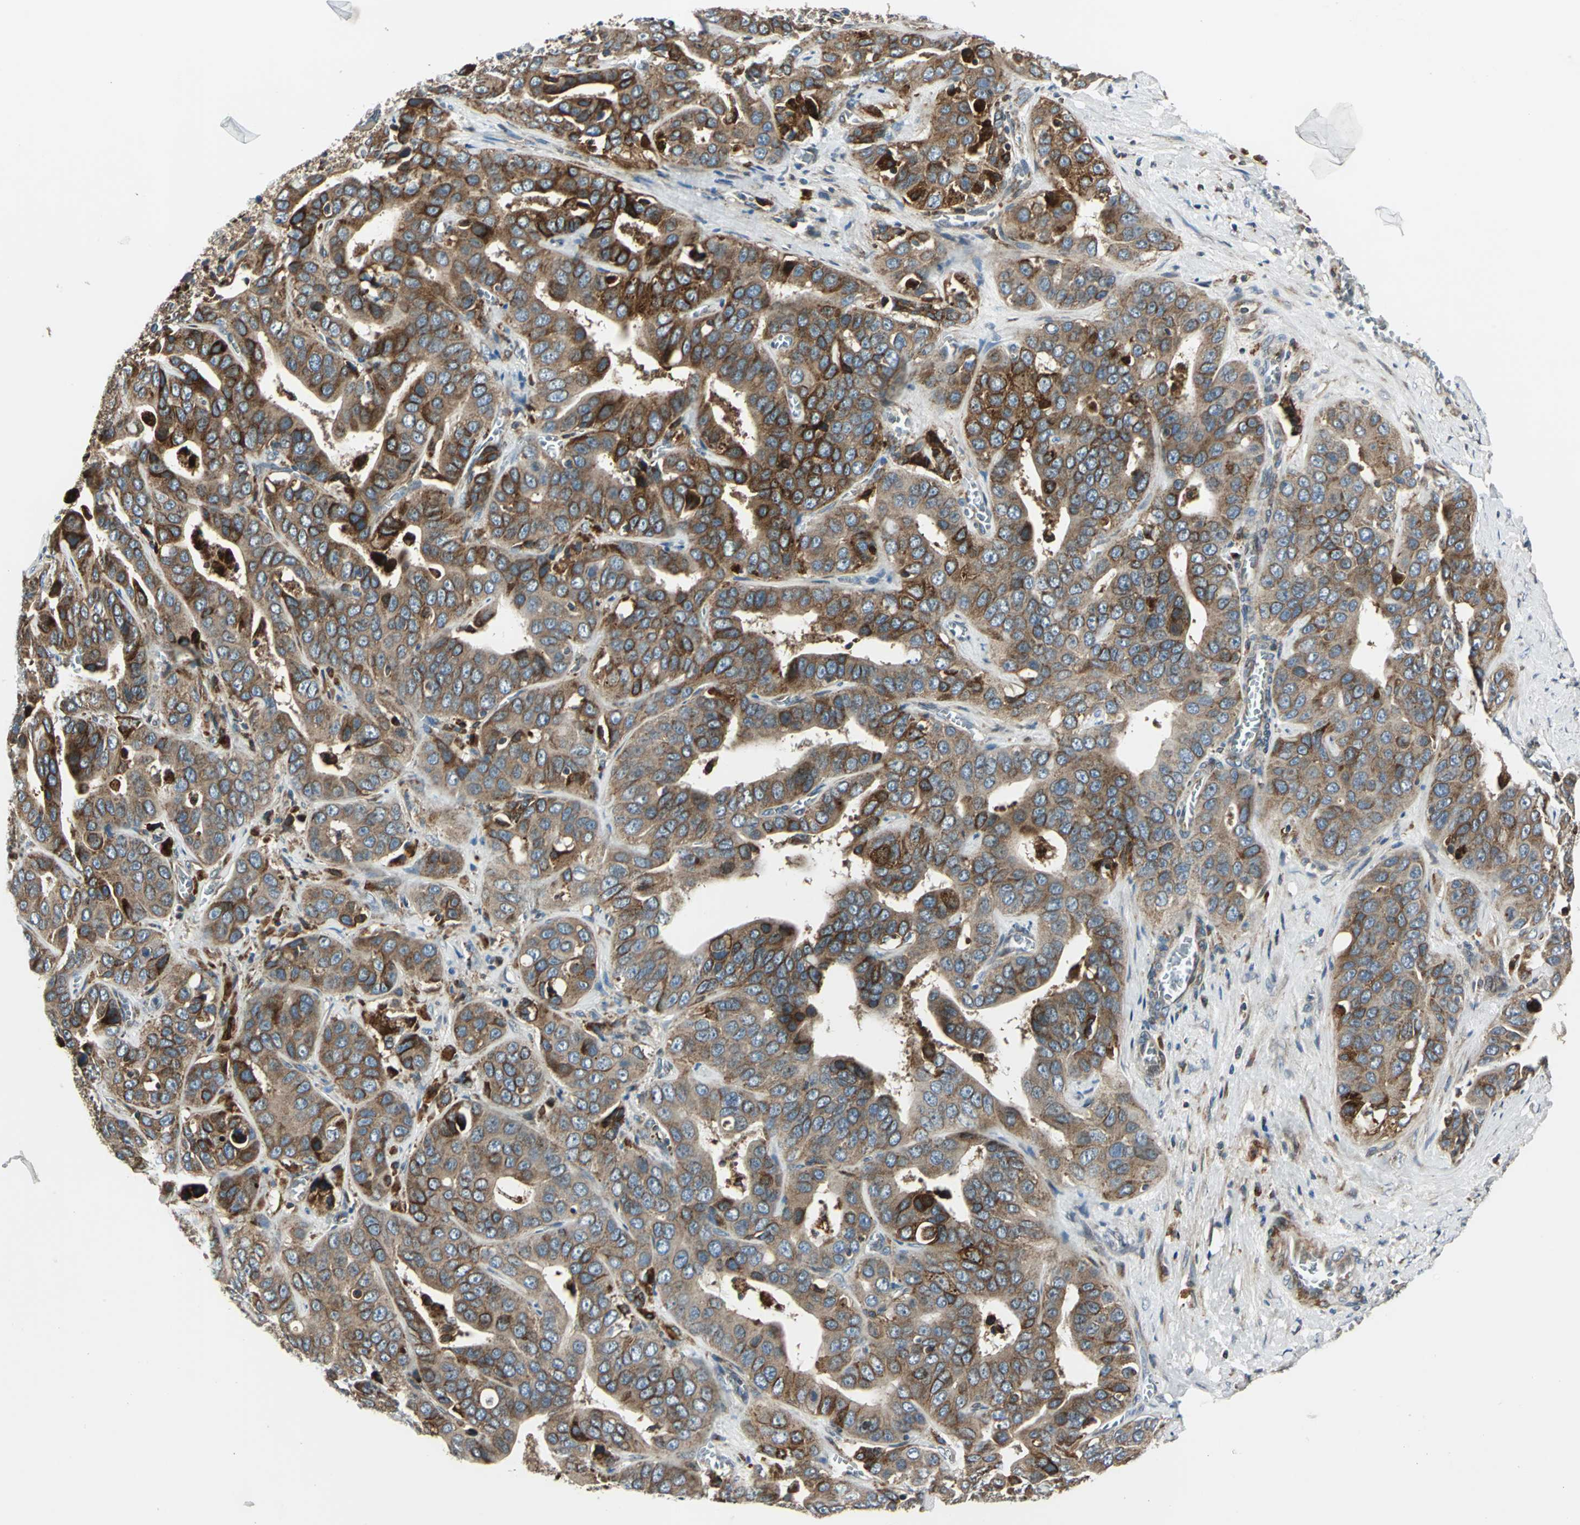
{"staining": {"intensity": "strong", "quantity": "25%-75%", "location": "cytoplasmic/membranous"}, "tissue": "liver cancer", "cell_type": "Tumor cells", "image_type": "cancer", "snomed": [{"axis": "morphology", "description": "Cholangiocarcinoma"}, {"axis": "topography", "description": "Liver"}], "caption": "A brown stain shows strong cytoplasmic/membranous positivity of a protein in liver cancer (cholangiocarcinoma) tumor cells.", "gene": "HTATIP2", "patient": {"sex": "female", "age": 52}}